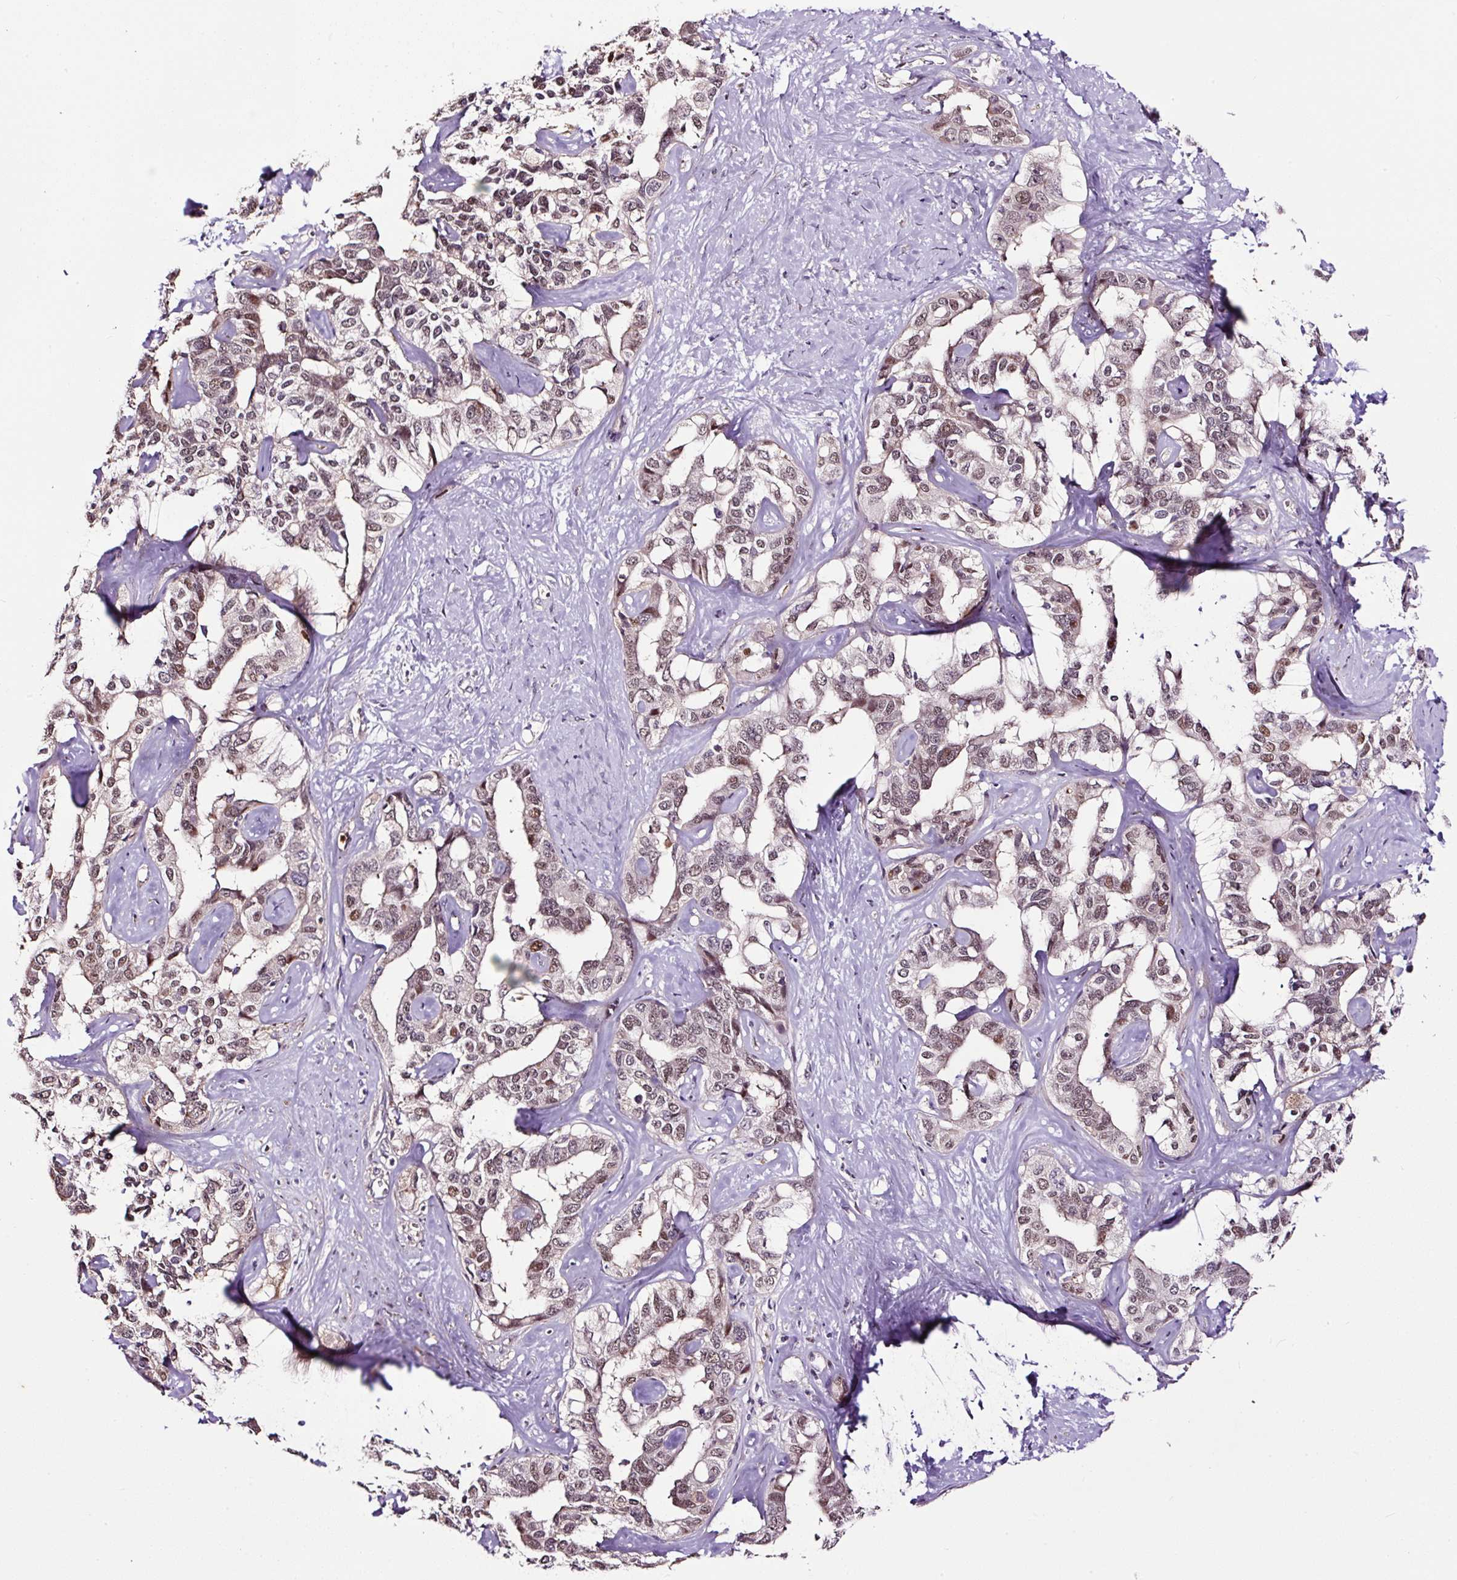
{"staining": {"intensity": "weak", "quantity": "25%-75%", "location": "nuclear"}, "tissue": "liver cancer", "cell_type": "Tumor cells", "image_type": "cancer", "snomed": [{"axis": "morphology", "description": "Cholangiocarcinoma"}, {"axis": "topography", "description": "Liver"}], "caption": "Immunohistochemical staining of liver cholangiocarcinoma exhibits low levels of weak nuclear protein positivity in about 25%-75% of tumor cells.", "gene": "LRRC24", "patient": {"sex": "male", "age": 59}}